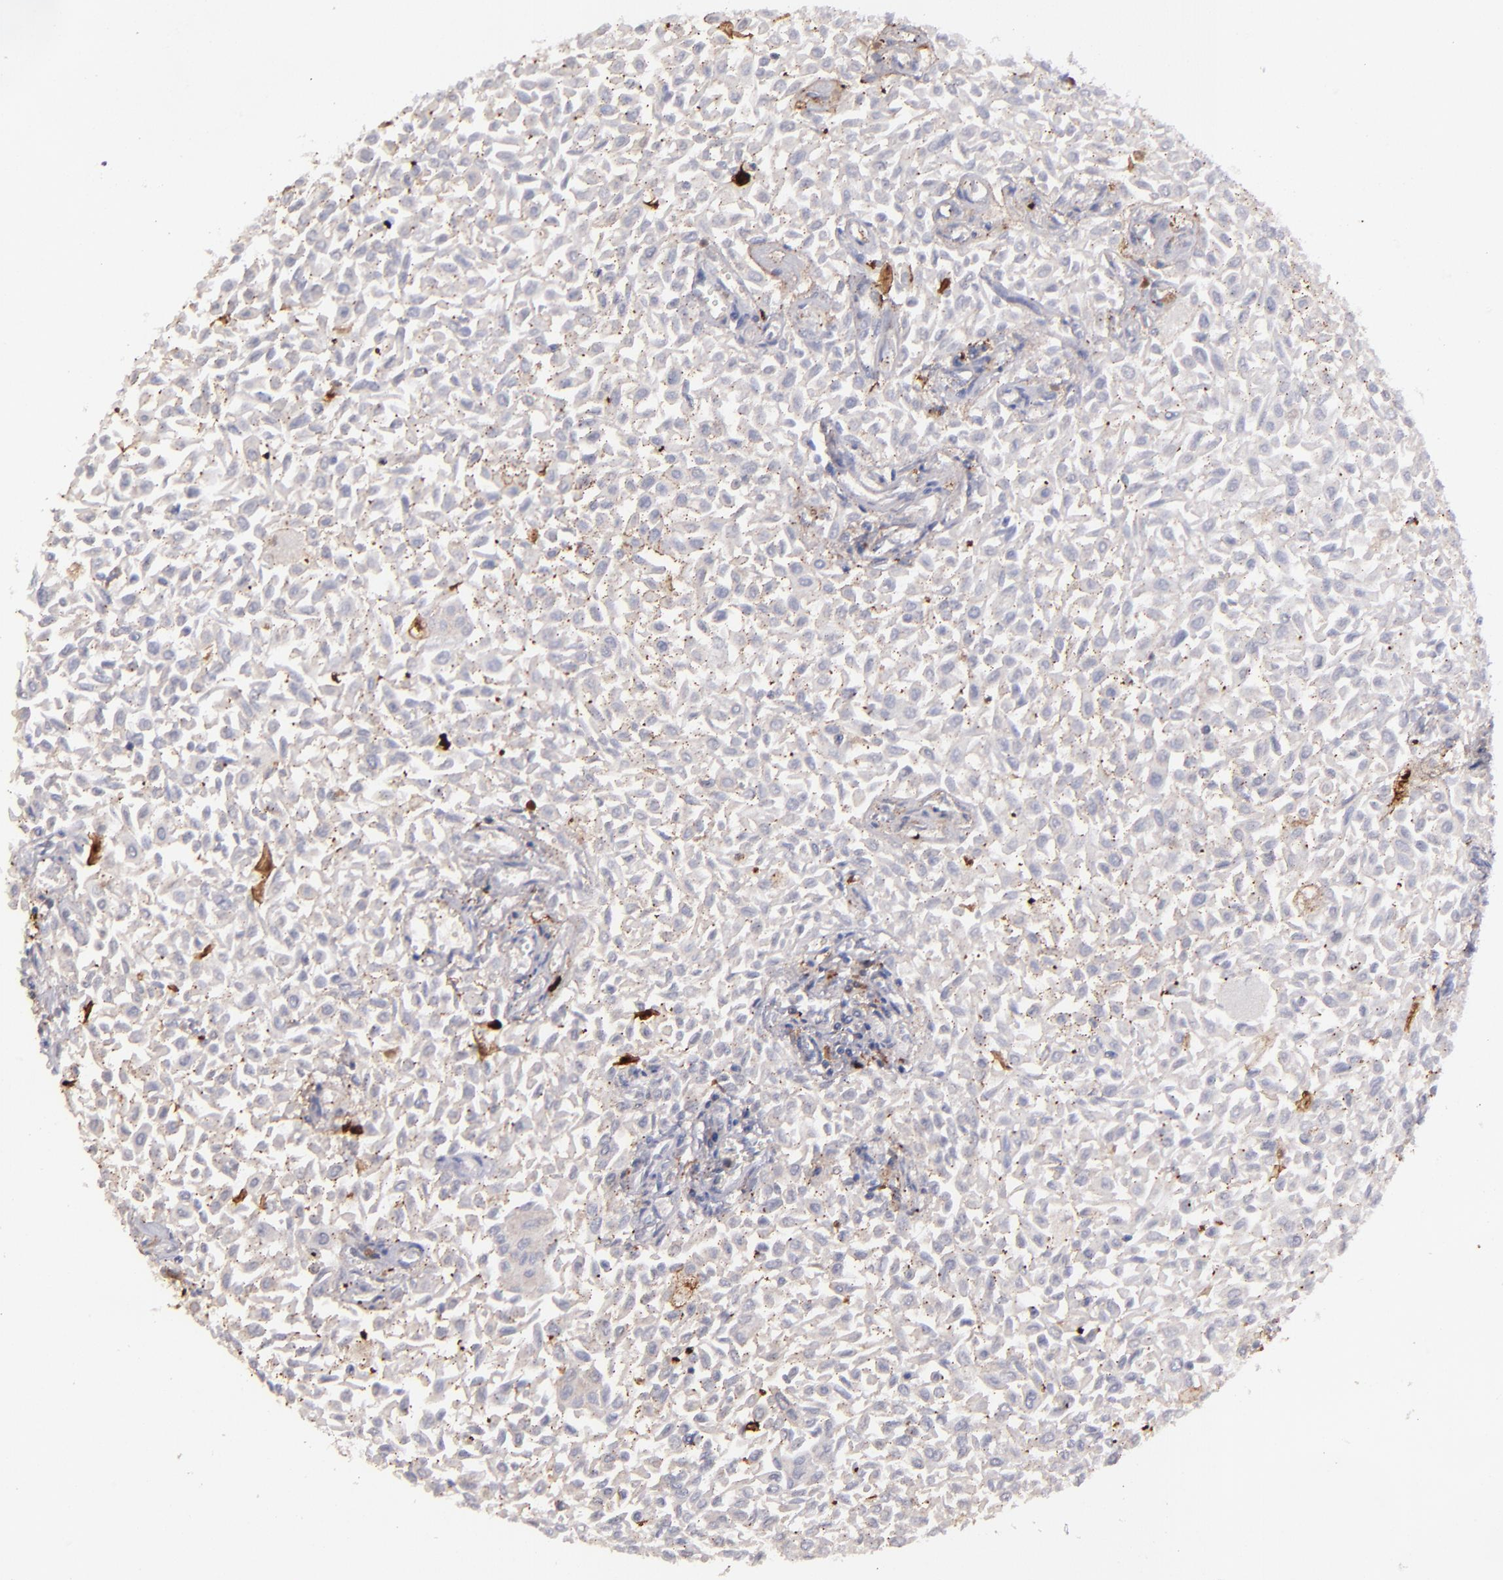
{"staining": {"intensity": "weak", "quantity": "<25%", "location": "cytoplasmic/membranous"}, "tissue": "urothelial cancer", "cell_type": "Tumor cells", "image_type": "cancer", "snomed": [{"axis": "morphology", "description": "Urothelial carcinoma, Low grade"}, {"axis": "topography", "description": "Urinary bladder"}], "caption": "Protein analysis of urothelial cancer demonstrates no significant expression in tumor cells.", "gene": "C1QA", "patient": {"sex": "male", "age": 64}}